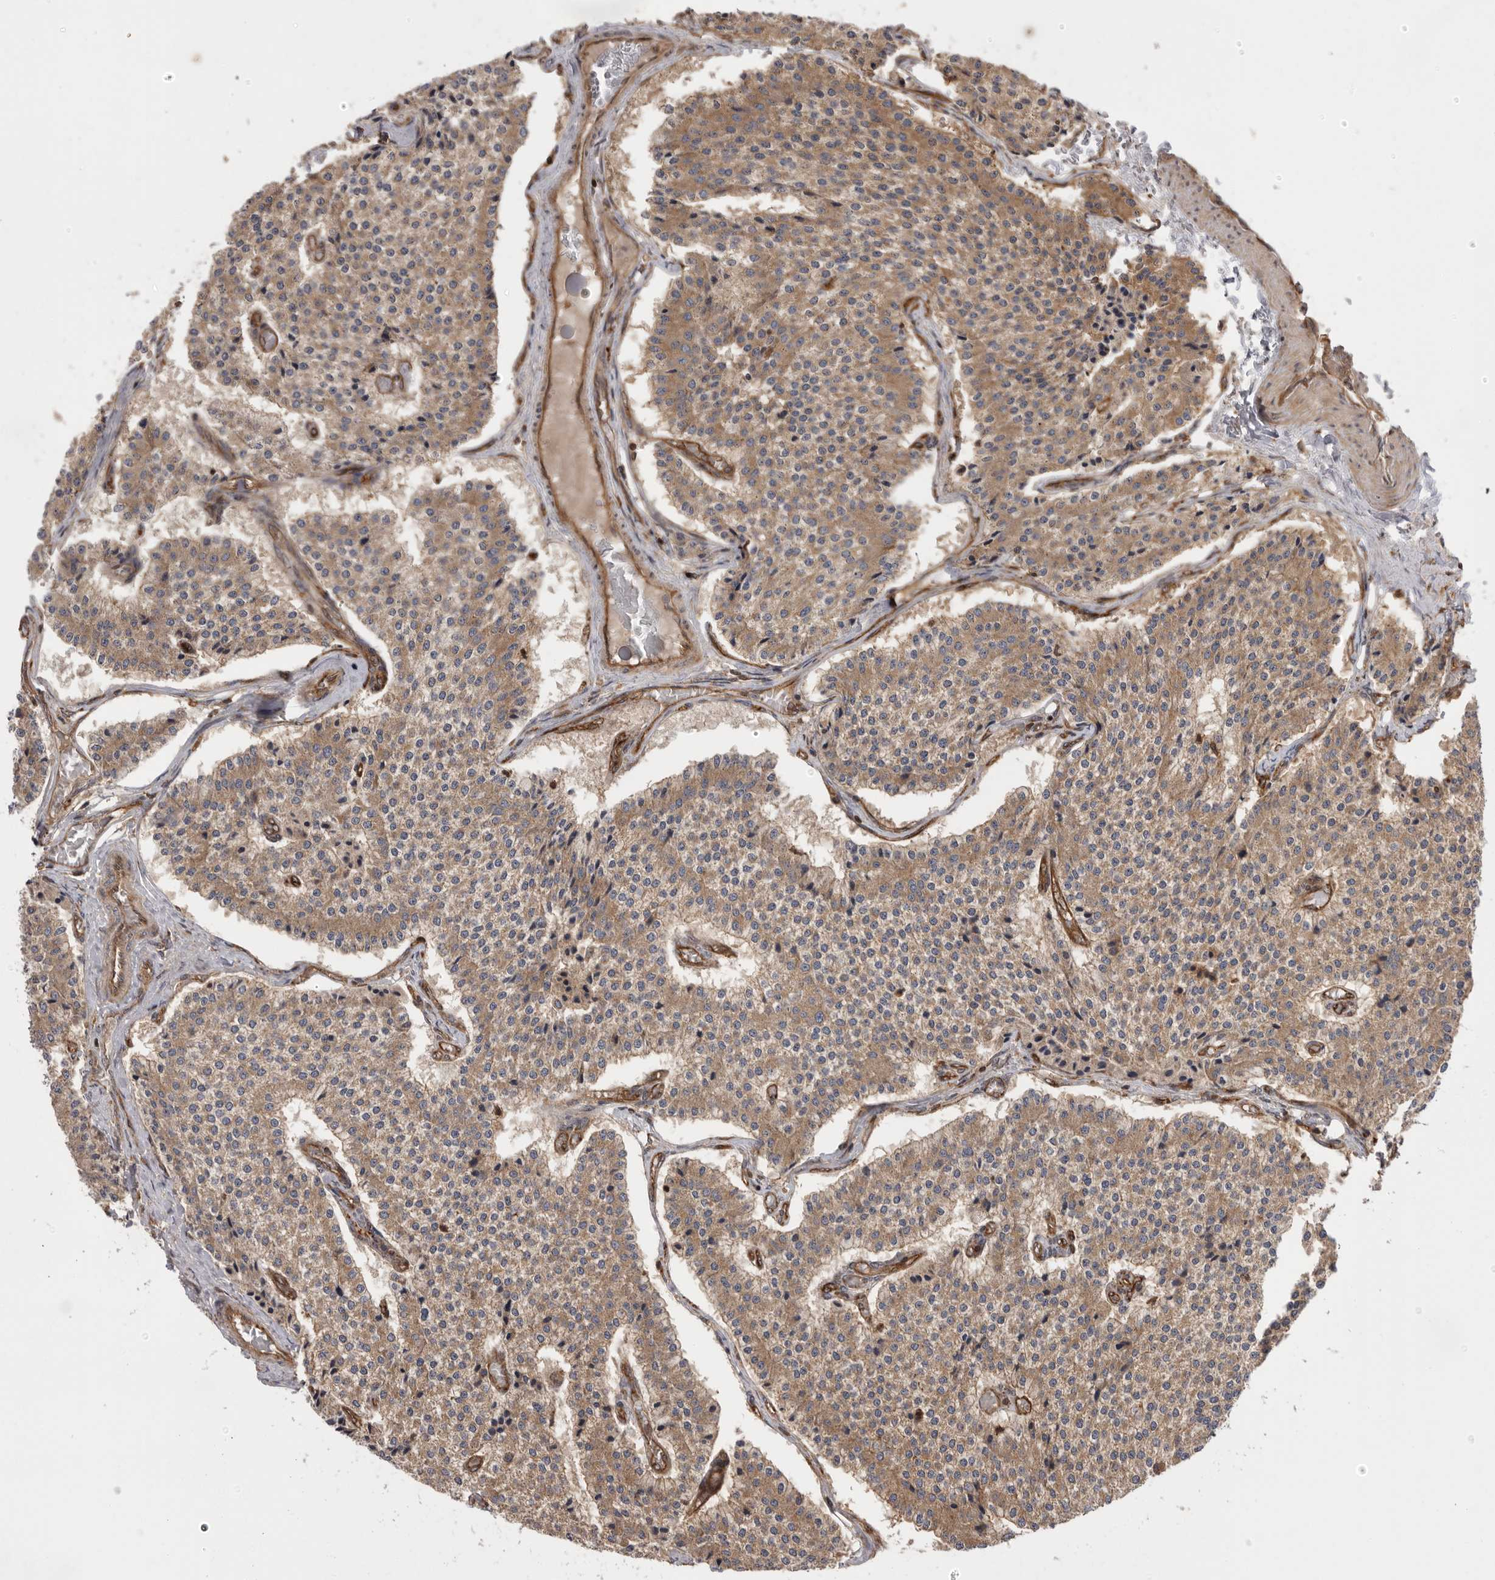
{"staining": {"intensity": "moderate", "quantity": ">75%", "location": "cytoplasmic/membranous"}, "tissue": "carcinoid", "cell_type": "Tumor cells", "image_type": "cancer", "snomed": [{"axis": "morphology", "description": "Carcinoid, malignant, NOS"}, {"axis": "topography", "description": "Colon"}], "caption": "Carcinoid tissue displays moderate cytoplasmic/membranous expression in approximately >75% of tumor cells, visualized by immunohistochemistry.", "gene": "DHDDS", "patient": {"sex": "female", "age": 52}}